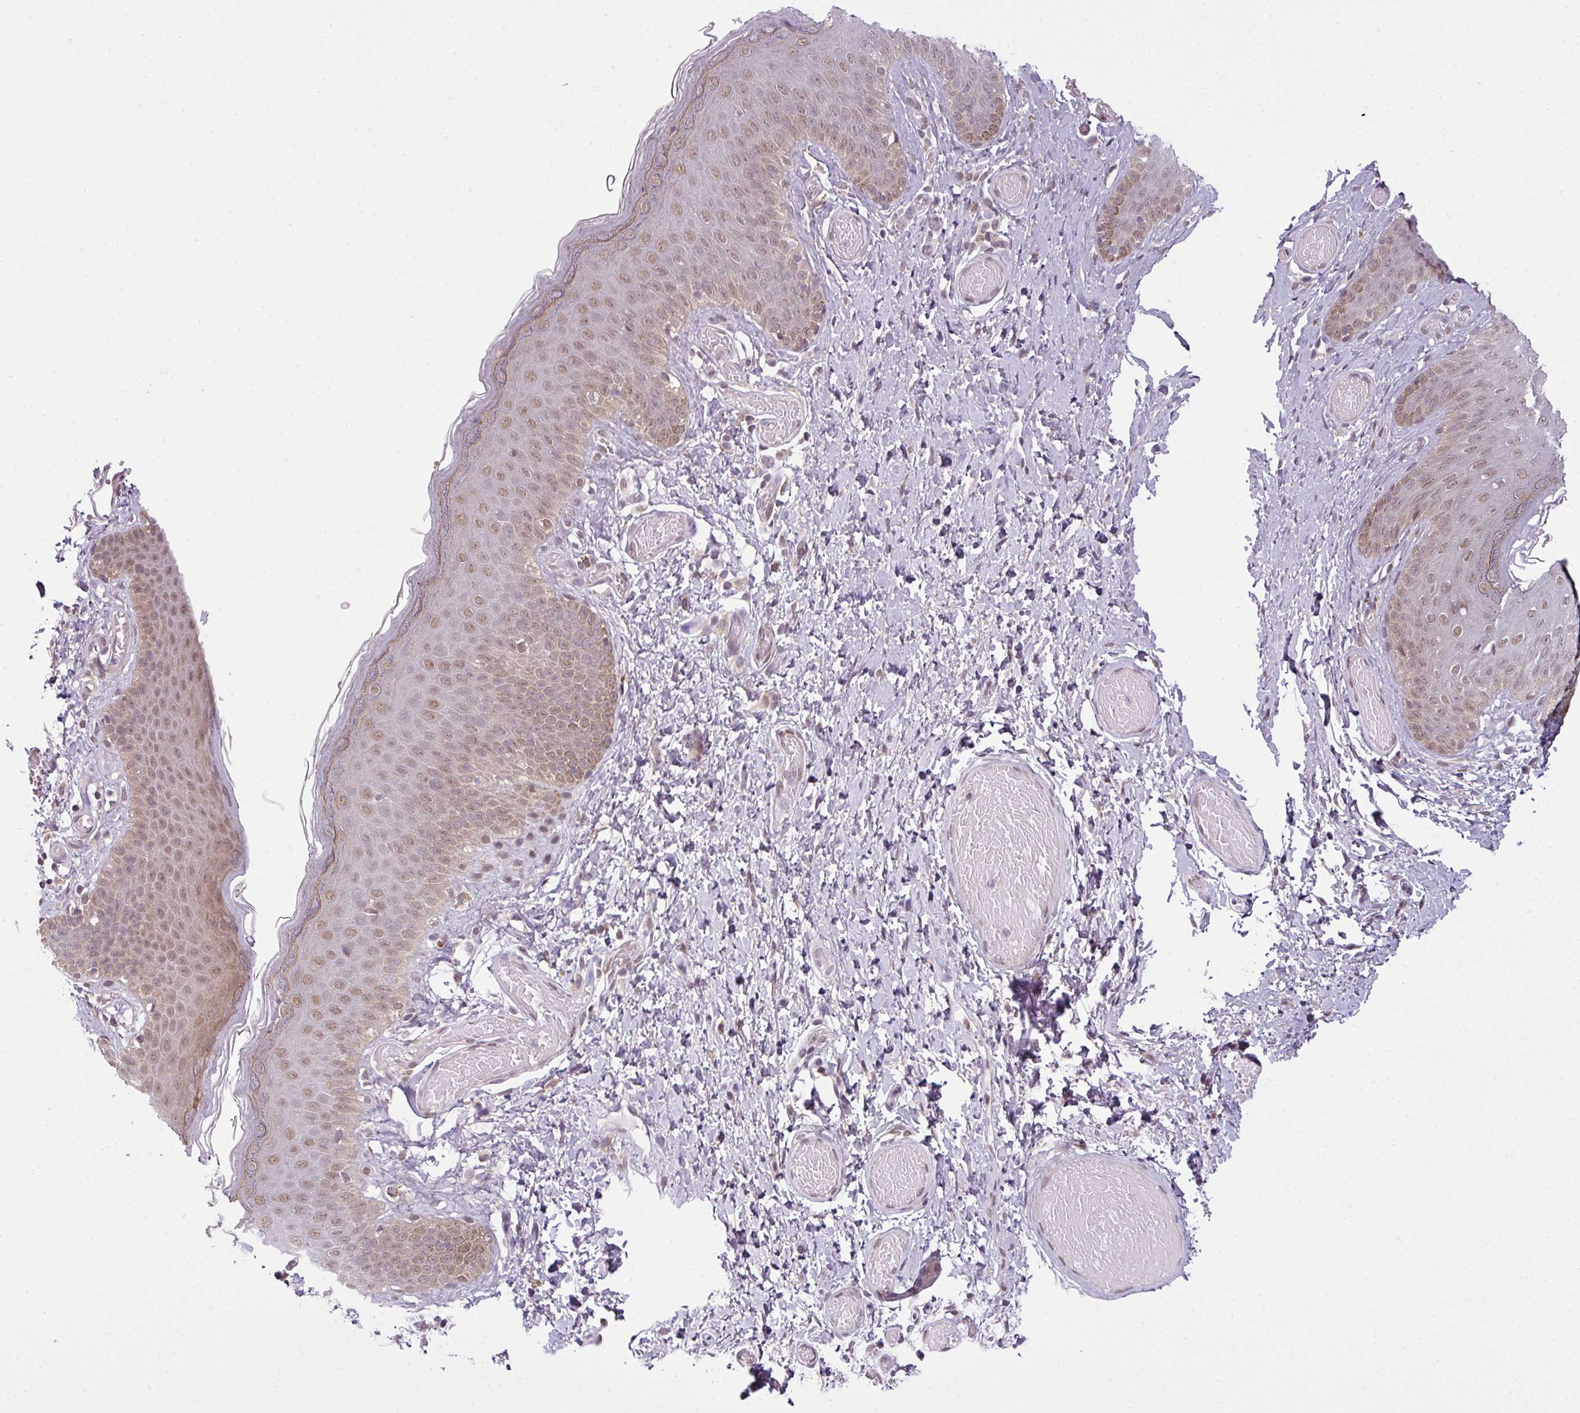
{"staining": {"intensity": "moderate", "quantity": "25%-75%", "location": "cytoplasmic/membranous,nuclear"}, "tissue": "skin", "cell_type": "Epidermal cells", "image_type": "normal", "snomed": [{"axis": "morphology", "description": "Normal tissue, NOS"}, {"axis": "topography", "description": "Anal"}], "caption": "Brown immunohistochemical staining in unremarkable human skin reveals moderate cytoplasmic/membranous,nuclear expression in about 25%-75% of epidermal cells.", "gene": "DERPC", "patient": {"sex": "female", "age": 40}}